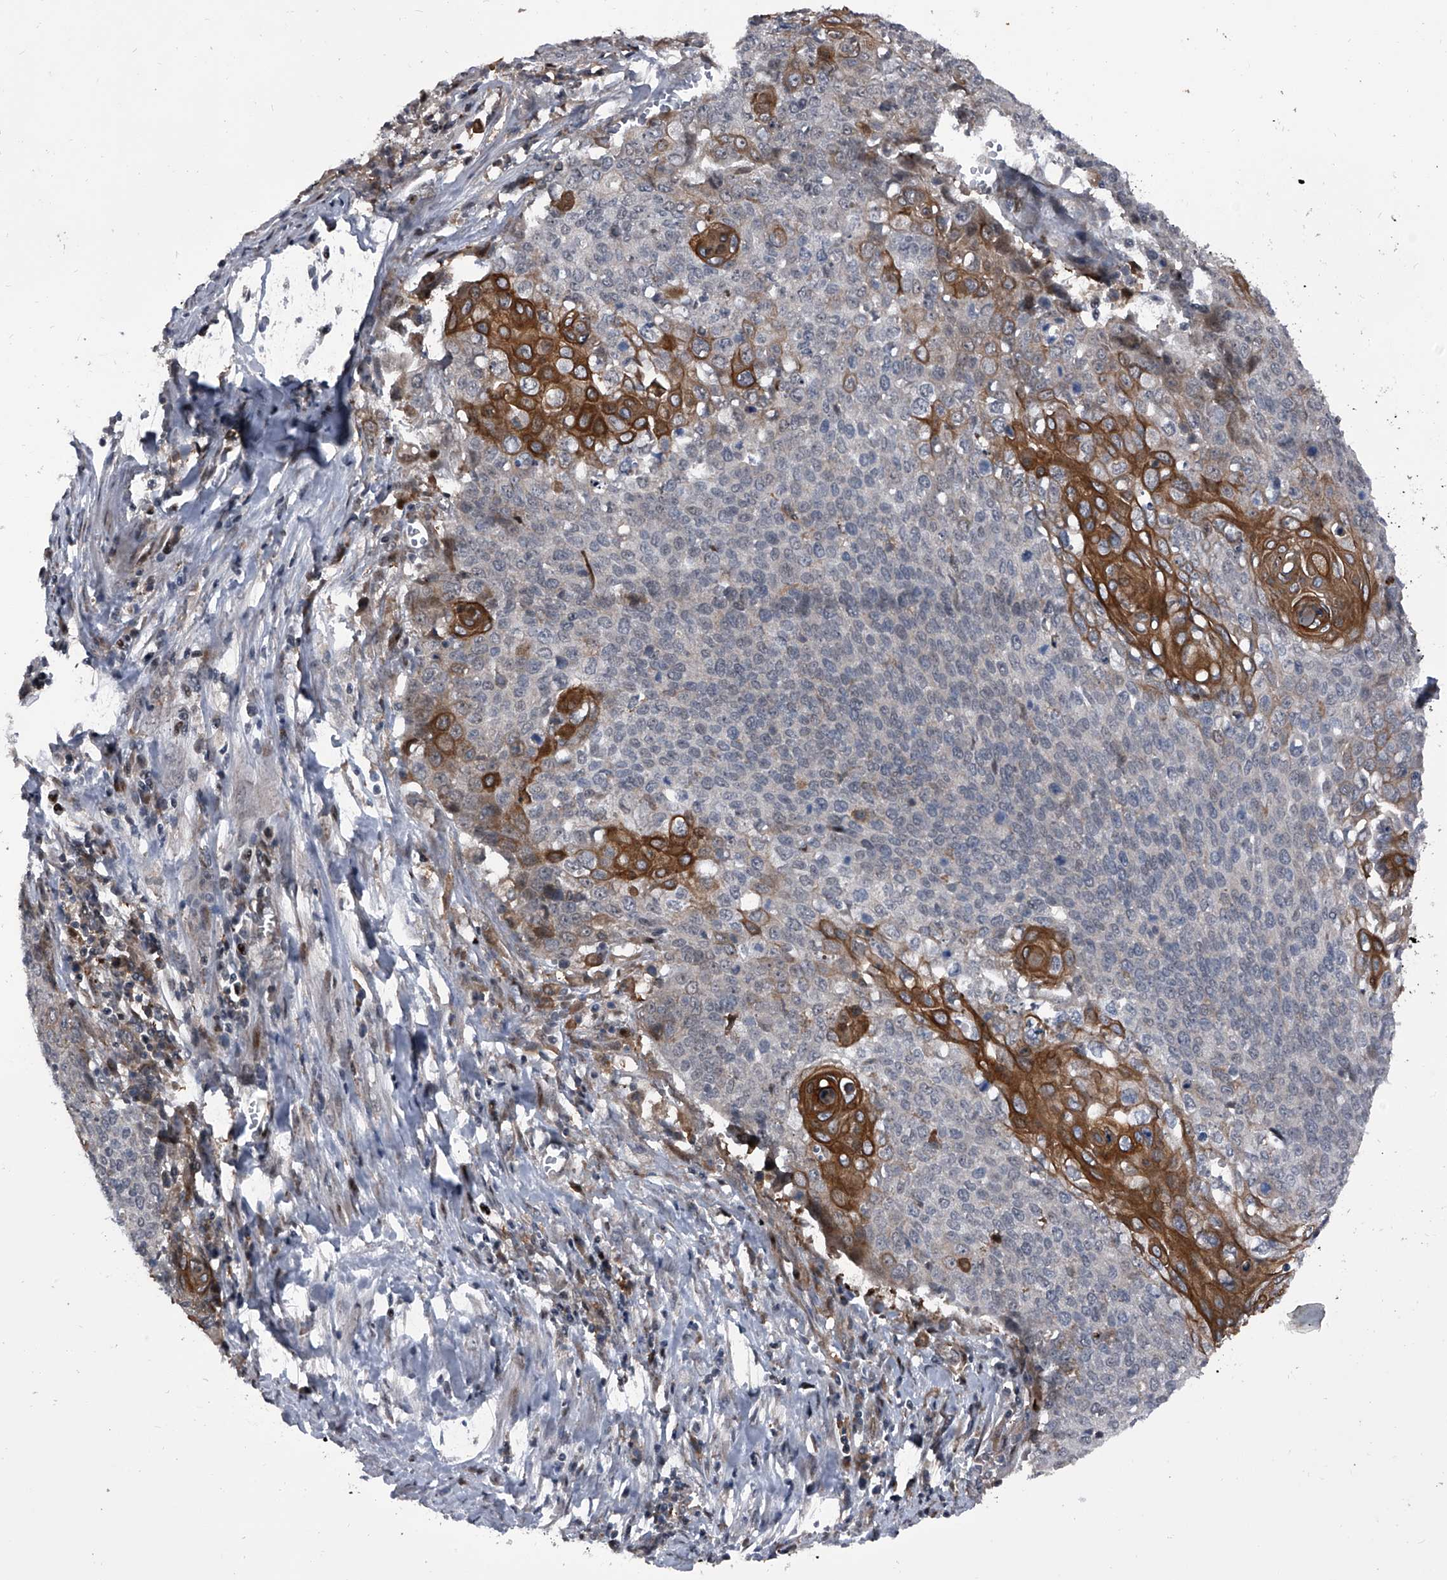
{"staining": {"intensity": "strong", "quantity": "<25%", "location": "cytoplasmic/membranous"}, "tissue": "cervical cancer", "cell_type": "Tumor cells", "image_type": "cancer", "snomed": [{"axis": "morphology", "description": "Squamous cell carcinoma, NOS"}, {"axis": "topography", "description": "Cervix"}], "caption": "Approximately <25% of tumor cells in cervical cancer (squamous cell carcinoma) demonstrate strong cytoplasmic/membranous protein staining as visualized by brown immunohistochemical staining.", "gene": "ELK4", "patient": {"sex": "female", "age": 39}}